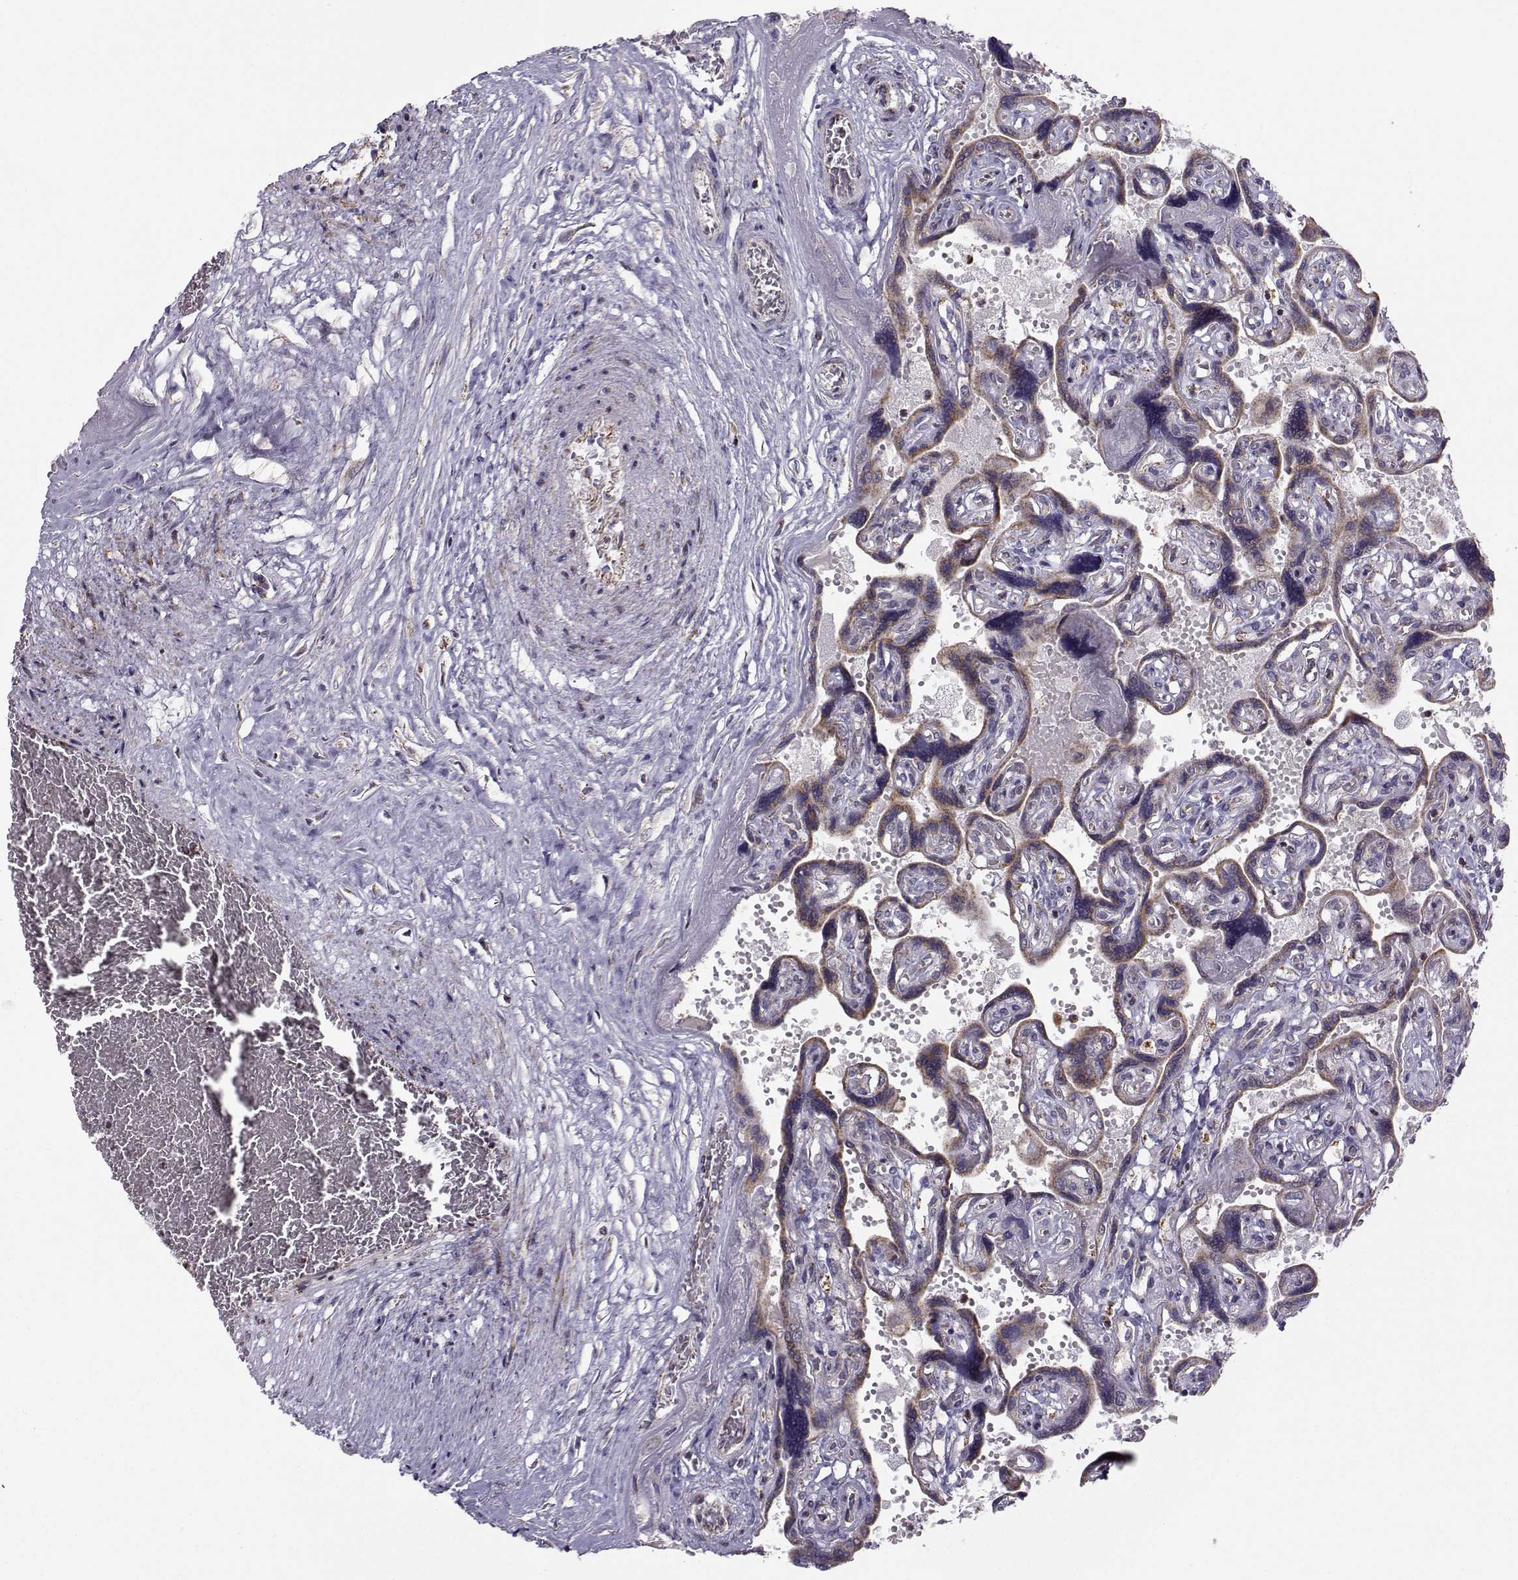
{"staining": {"intensity": "weak", "quantity": "25%-75%", "location": "cytoplasmic/membranous"}, "tissue": "placenta", "cell_type": "Decidual cells", "image_type": "normal", "snomed": [{"axis": "morphology", "description": "Normal tissue, NOS"}, {"axis": "topography", "description": "Placenta"}], "caption": "This histopathology image displays normal placenta stained with IHC to label a protein in brown. The cytoplasmic/membranous of decidual cells show weak positivity for the protein. Nuclei are counter-stained blue.", "gene": "NECAB3", "patient": {"sex": "female", "age": 32}}